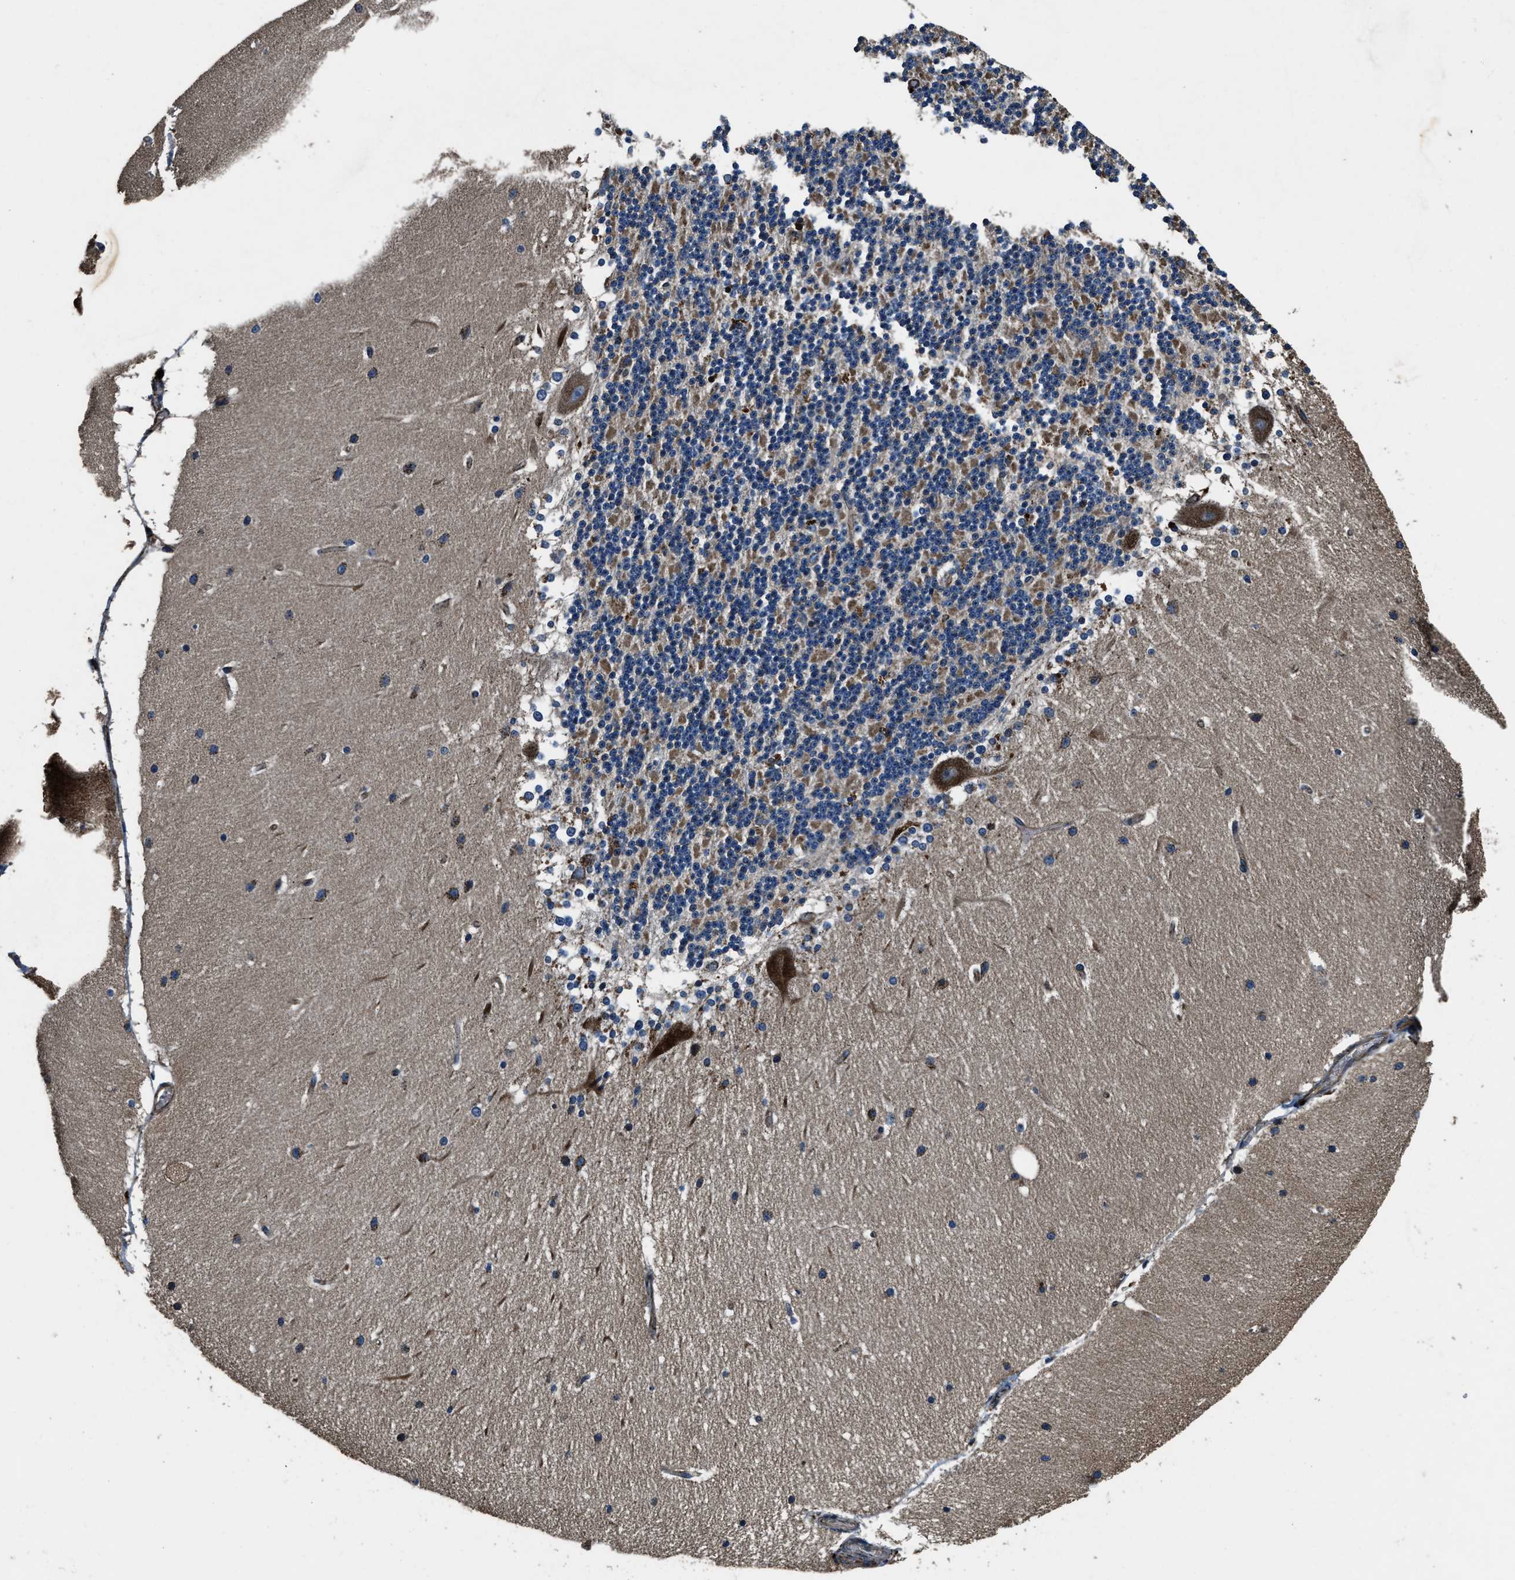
{"staining": {"intensity": "moderate", "quantity": "<25%", "location": "cytoplasmic/membranous"}, "tissue": "cerebellum", "cell_type": "Cells in granular layer", "image_type": "normal", "snomed": [{"axis": "morphology", "description": "Normal tissue, NOS"}, {"axis": "topography", "description": "Cerebellum"}], "caption": "Immunohistochemistry of normal human cerebellum demonstrates low levels of moderate cytoplasmic/membranous staining in about <25% of cells in granular layer. (Stains: DAB (3,3'-diaminobenzidine) in brown, nuclei in blue, Microscopy: brightfield microscopy at high magnification).", "gene": "OGDH", "patient": {"sex": "female", "age": 19}}